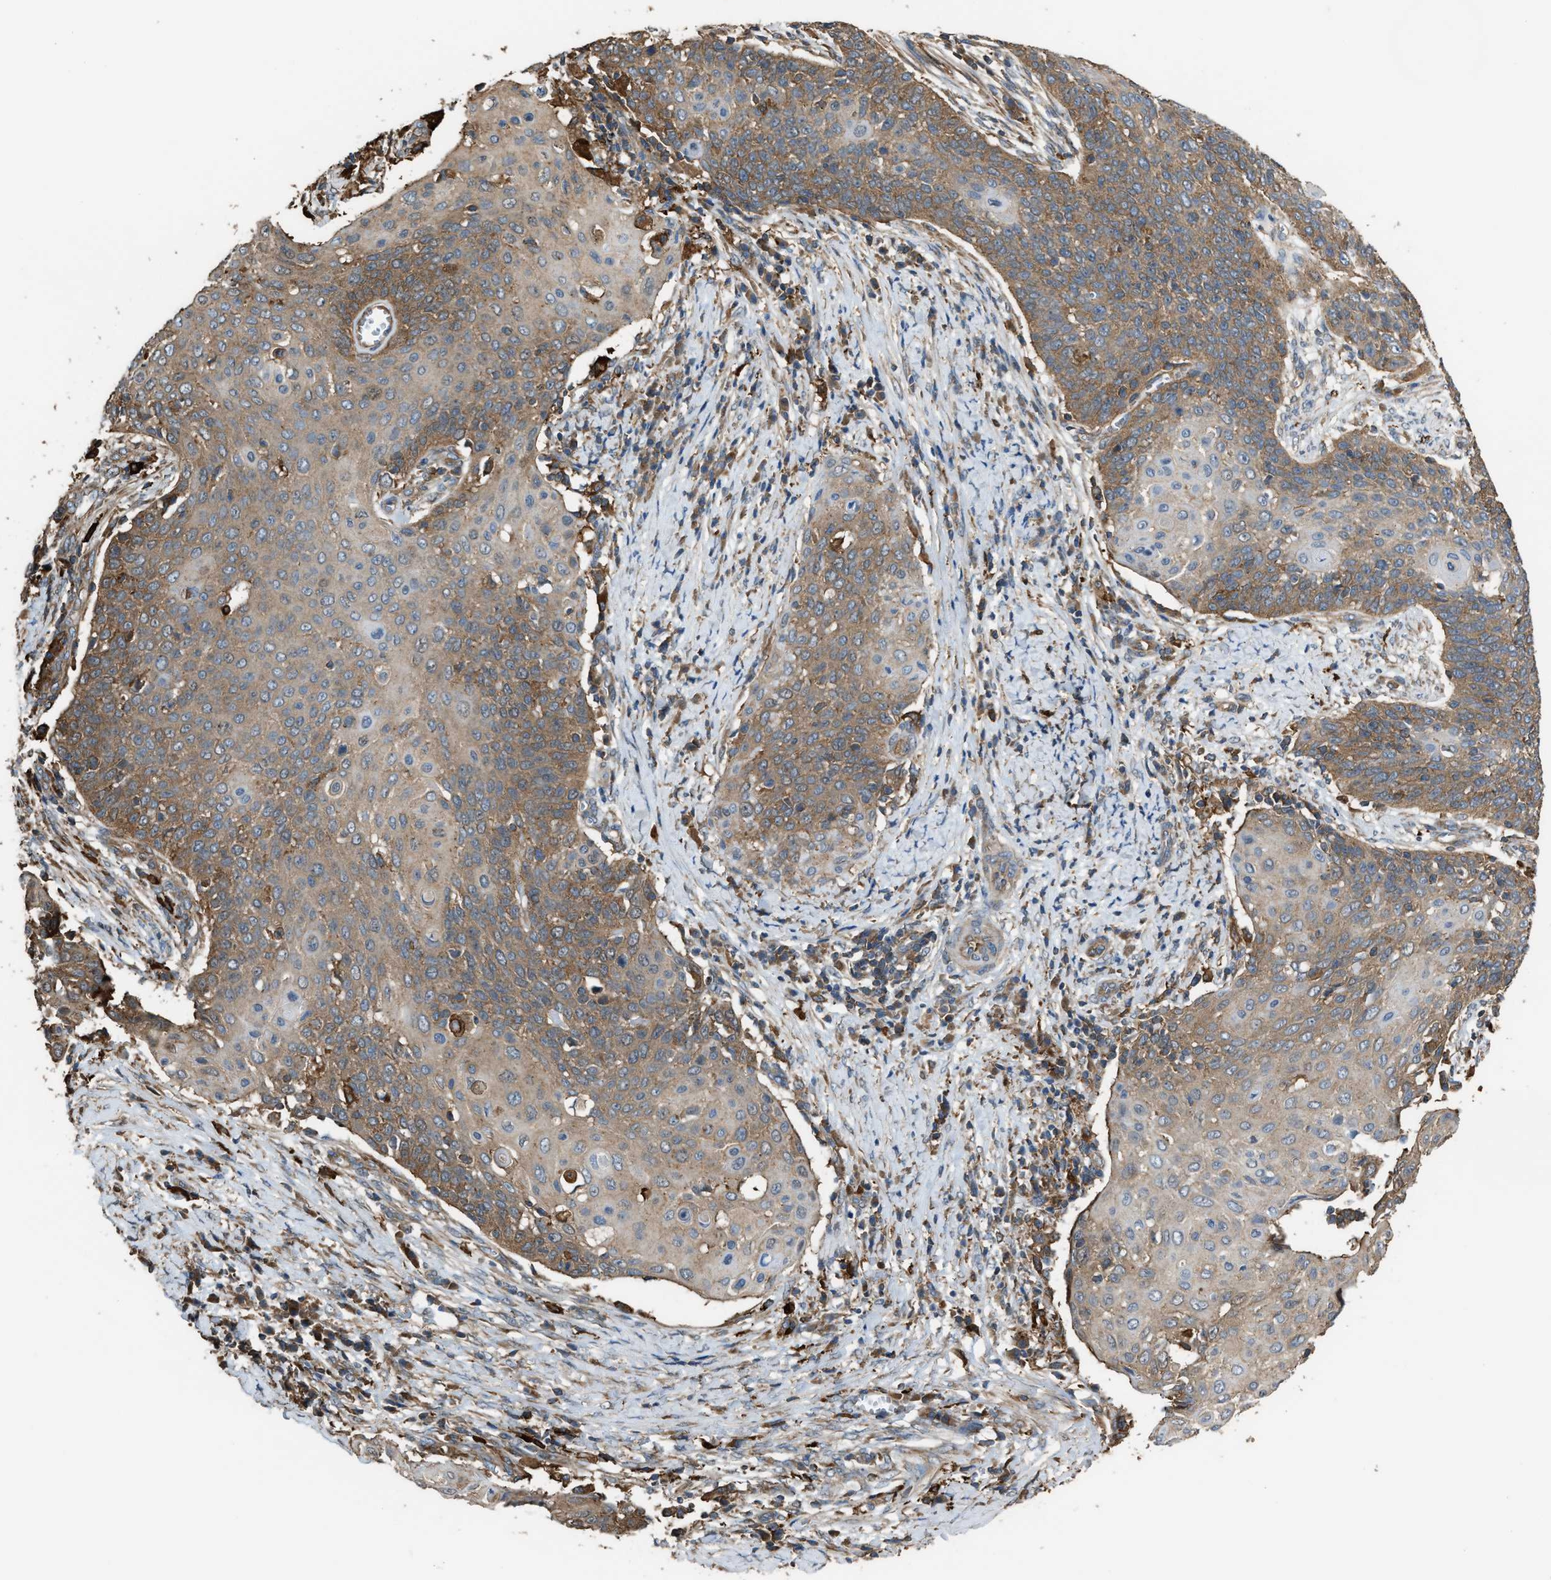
{"staining": {"intensity": "moderate", "quantity": "25%-75%", "location": "cytoplasmic/membranous"}, "tissue": "cervical cancer", "cell_type": "Tumor cells", "image_type": "cancer", "snomed": [{"axis": "morphology", "description": "Squamous cell carcinoma, NOS"}, {"axis": "topography", "description": "Cervix"}], "caption": "Immunohistochemistry (DAB (3,3'-diaminobenzidine)) staining of cervical squamous cell carcinoma displays moderate cytoplasmic/membranous protein positivity in about 25%-75% of tumor cells. The protein is stained brown, and the nuclei are stained in blue (DAB (3,3'-diaminobenzidine) IHC with brightfield microscopy, high magnification).", "gene": "ATIC", "patient": {"sex": "female", "age": 39}}